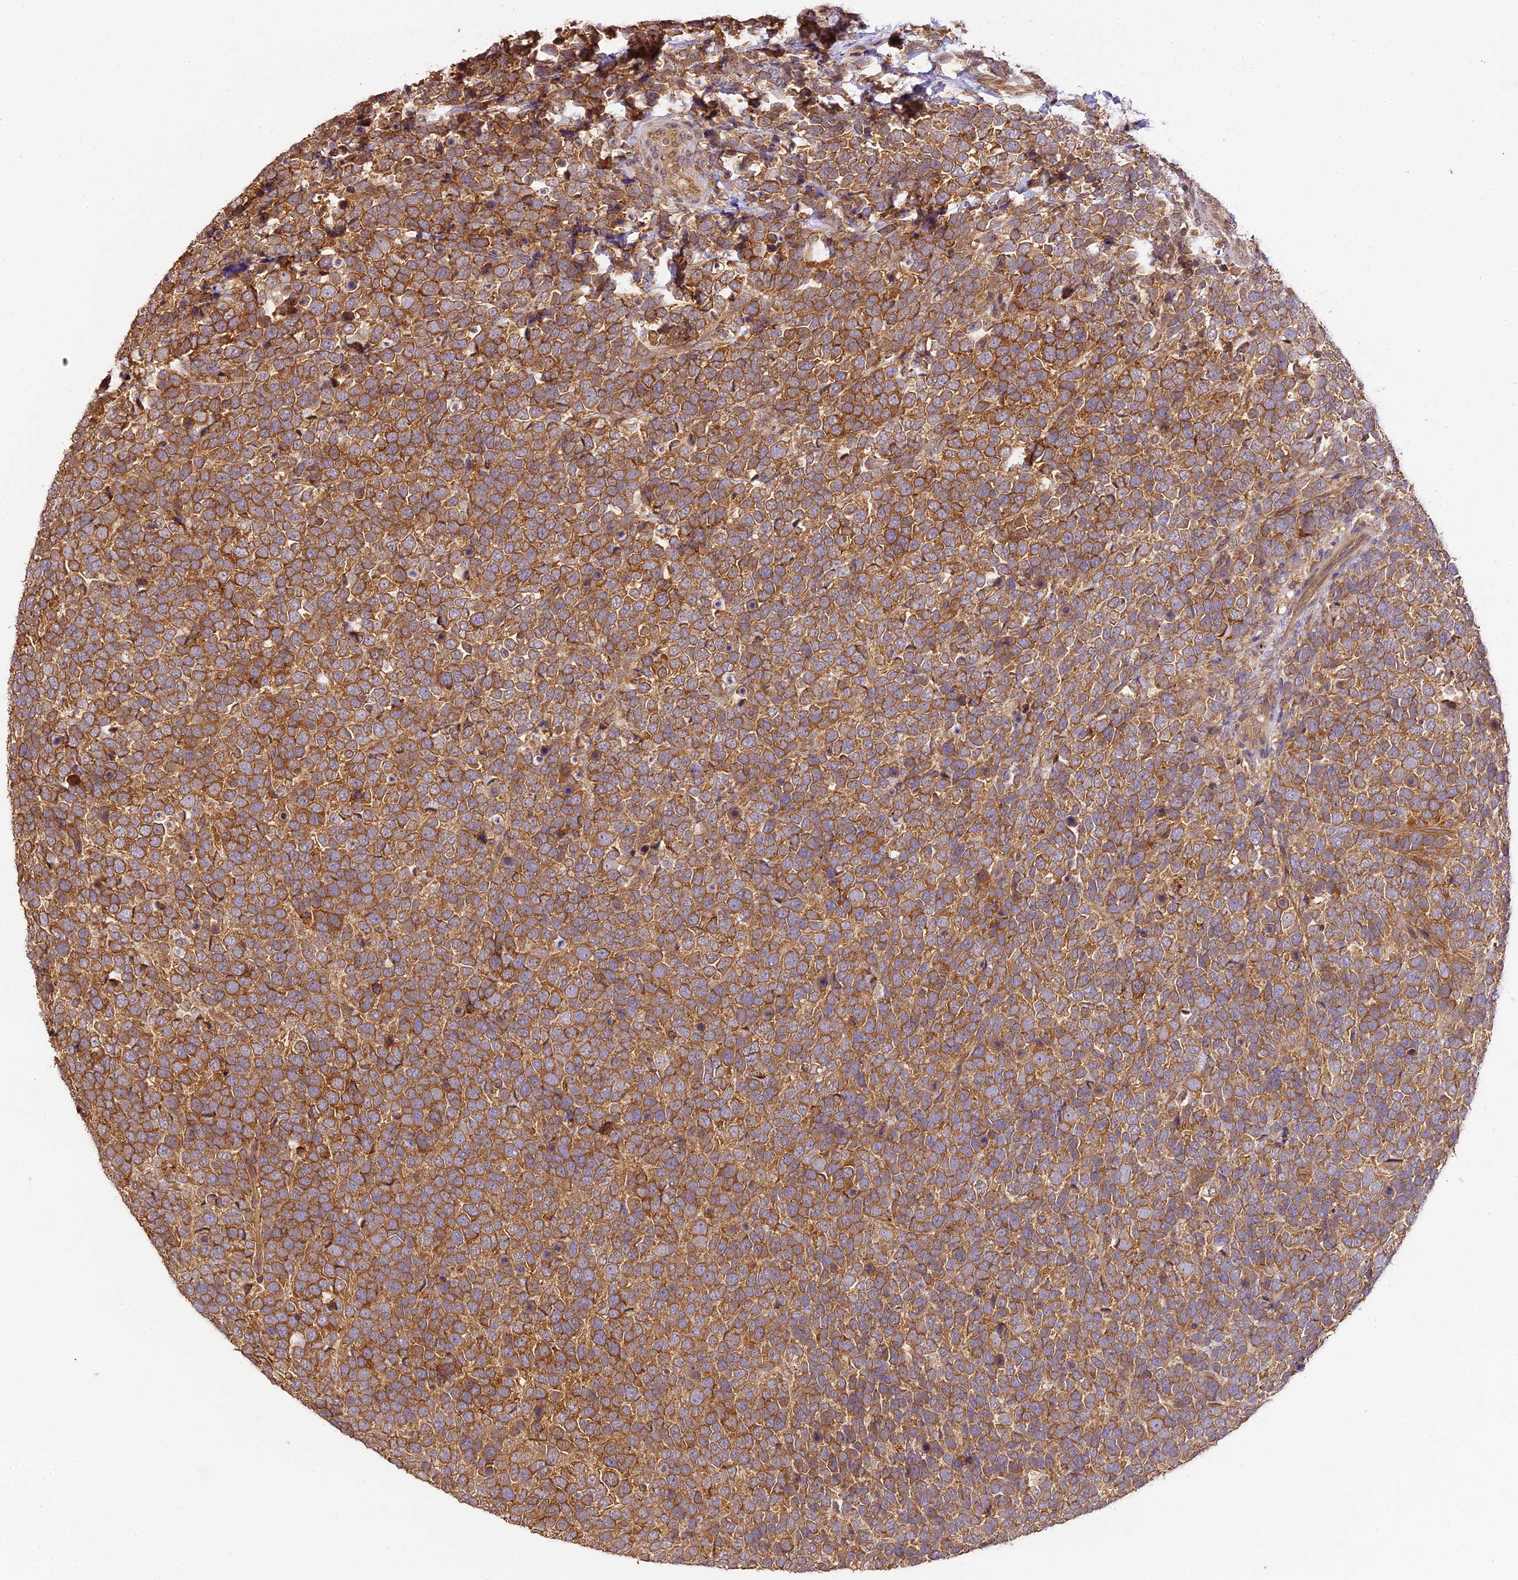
{"staining": {"intensity": "moderate", "quantity": ">75%", "location": "cytoplasmic/membranous"}, "tissue": "urothelial cancer", "cell_type": "Tumor cells", "image_type": "cancer", "snomed": [{"axis": "morphology", "description": "Urothelial carcinoma, High grade"}, {"axis": "topography", "description": "Urinary bladder"}], "caption": "Protein expression by IHC shows moderate cytoplasmic/membranous staining in about >75% of tumor cells in urothelial cancer.", "gene": "BRAP", "patient": {"sex": "female", "age": 82}}